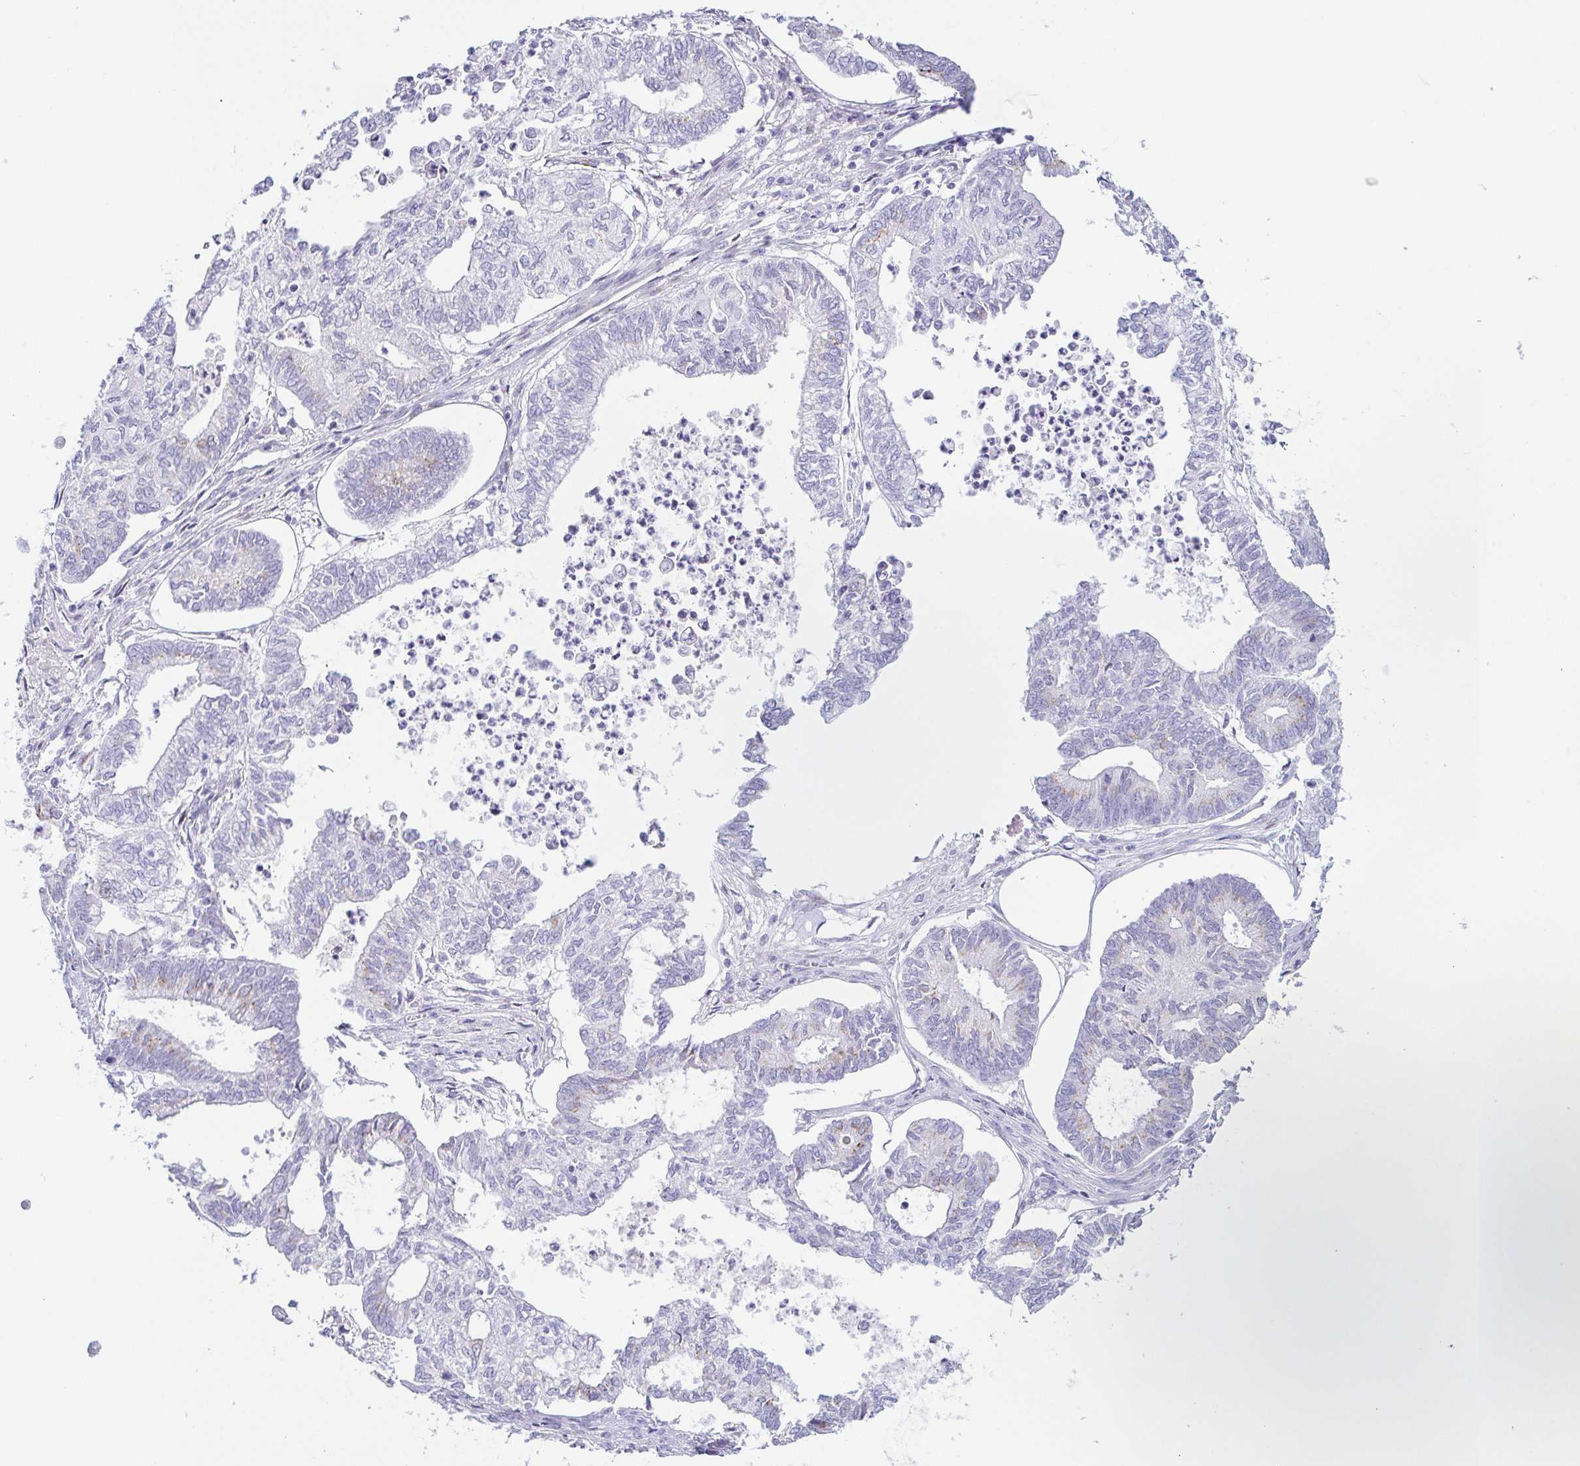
{"staining": {"intensity": "moderate", "quantity": "<25%", "location": "cytoplasmic/membranous"}, "tissue": "ovarian cancer", "cell_type": "Tumor cells", "image_type": "cancer", "snomed": [{"axis": "morphology", "description": "Carcinoma, endometroid"}, {"axis": "topography", "description": "Ovary"}], "caption": "Moderate cytoplasmic/membranous staining is present in about <25% of tumor cells in endometroid carcinoma (ovarian). (brown staining indicates protein expression, while blue staining denotes nuclei).", "gene": "LDLRAD1", "patient": {"sex": "female", "age": 64}}